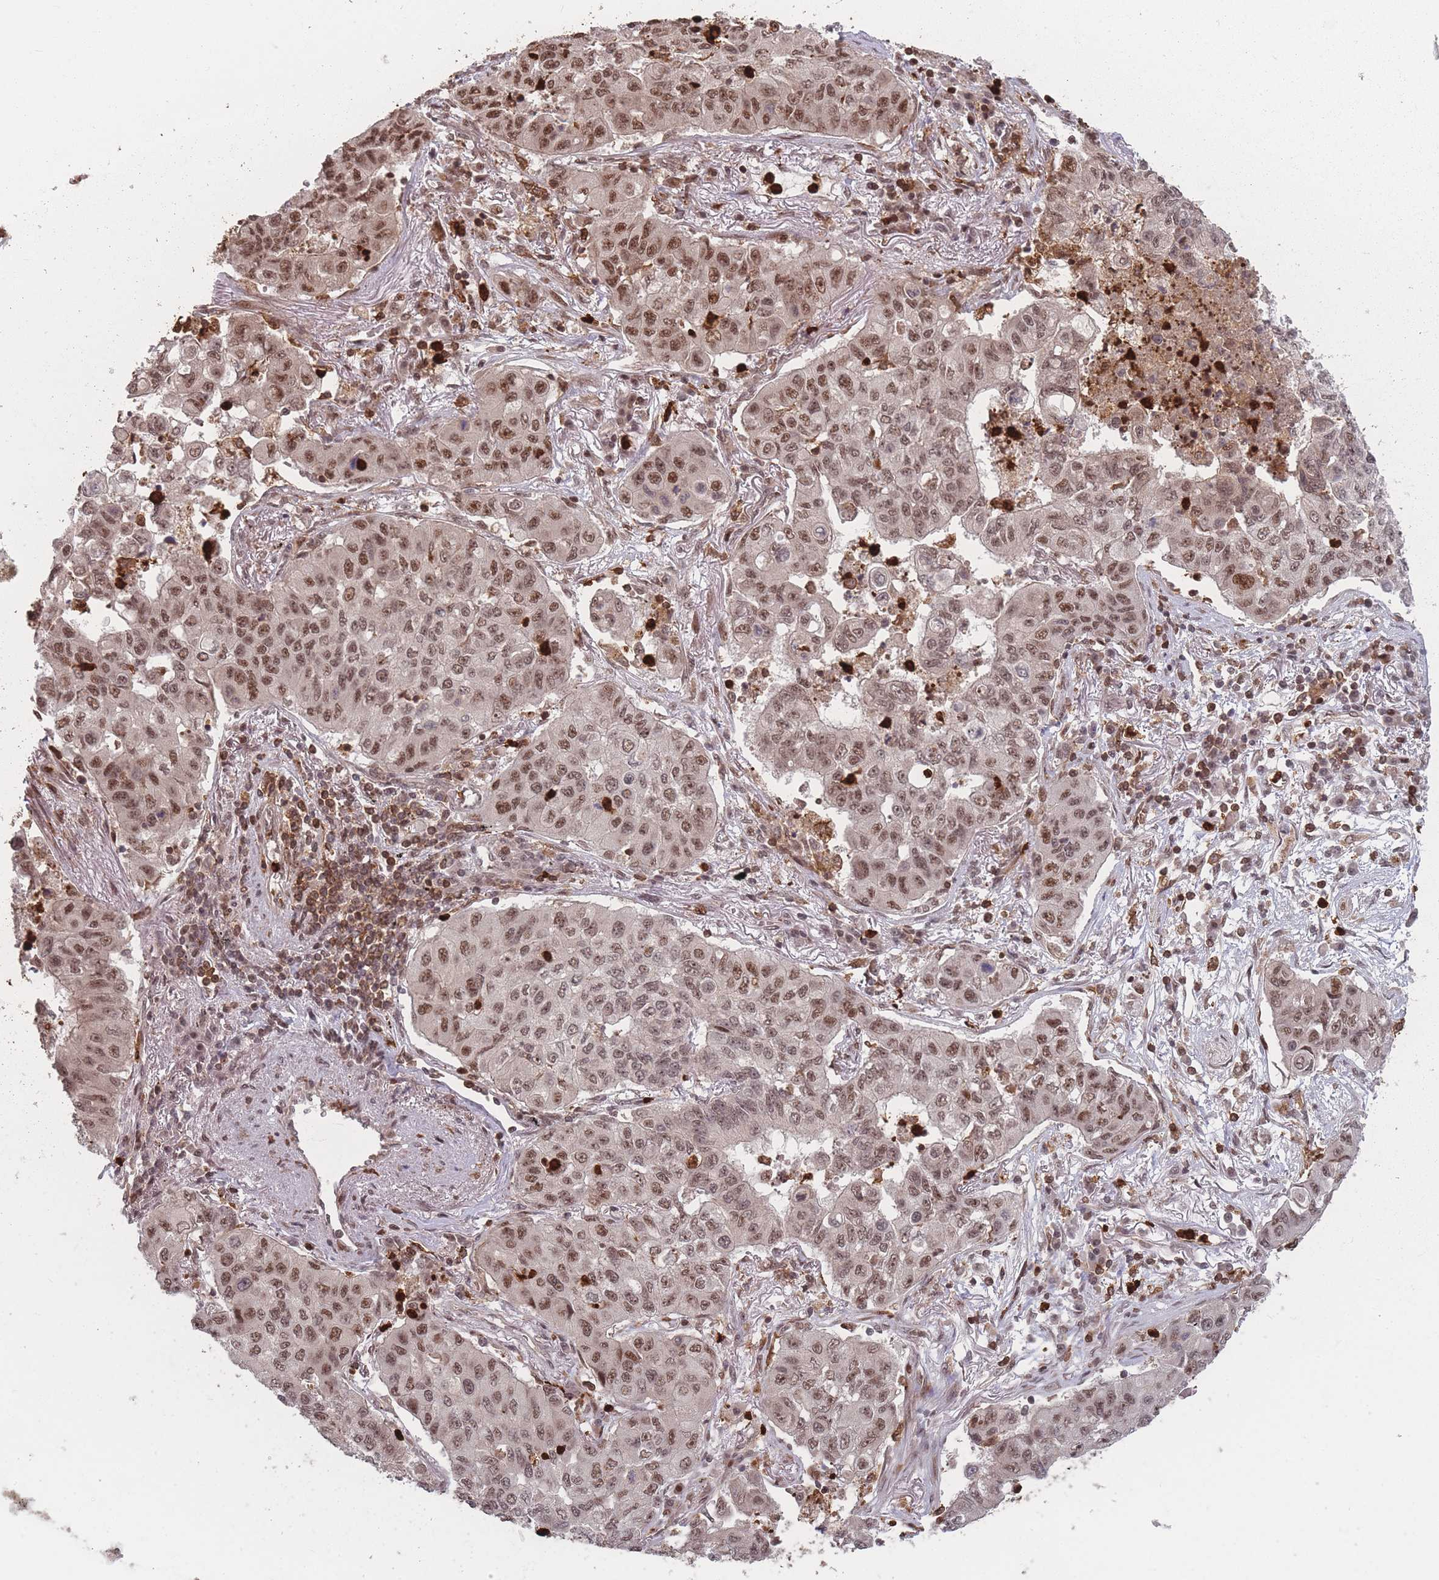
{"staining": {"intensity": "moderate", "quantity": ">75%", "location": "nuclear"}, "tissue": "lung cancer", "cell_type": "Tumor cells", "image_type": "cancer", "snomed": [{"axis": "morphology", "description": "Squamous cell carcinoma, NOS"}, {"axis": "topography", "description": "Lung"}], "caption": "This is an image of immunohistochemistry staining of squamous cell carcinoma (lung), which shows moderate positivity in the nuclear of tumor cells.", "gene": "WDR55", "patient": {"sex": "male", "age": 74}}